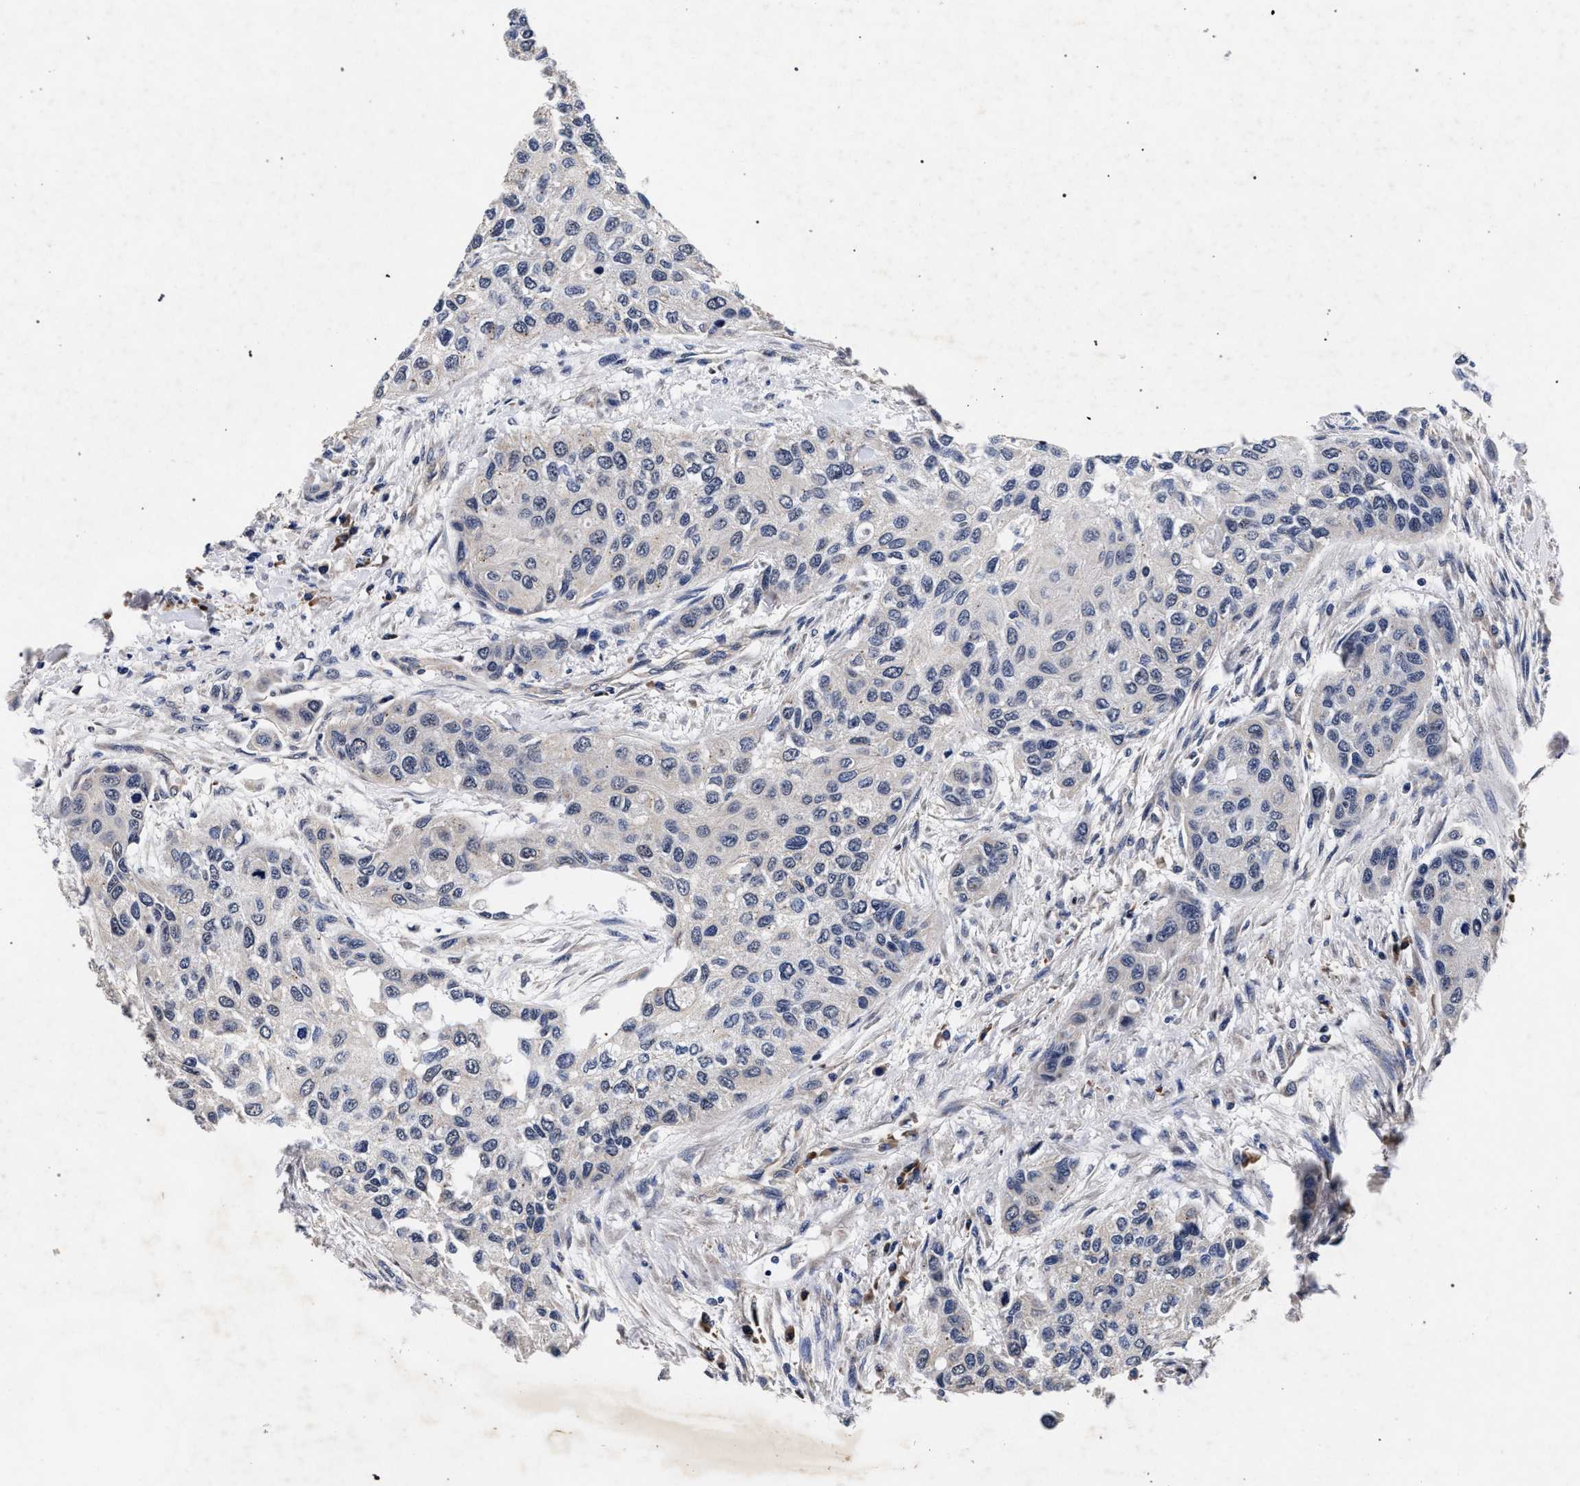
{"staining": {"intensity": "negative", "quantity": "none", "location": "none"}, "tissue": "urothelial cancer", "cell_type": "Tumor cells", "image_type": "cancer", "snomed": [{"axis": "morphology", "description": "Urothelial carcinoma, High grade"}, {"axis": "topography", "description": "Urinary bladder"}], "caption": "Immunohistochemical staining of urothelial cancer demonstrates no significant staining in tumor cells. Nuclei are stained in blue.", "gene": "CFAP95", "patient": {"sex": "female", "age": 56}}